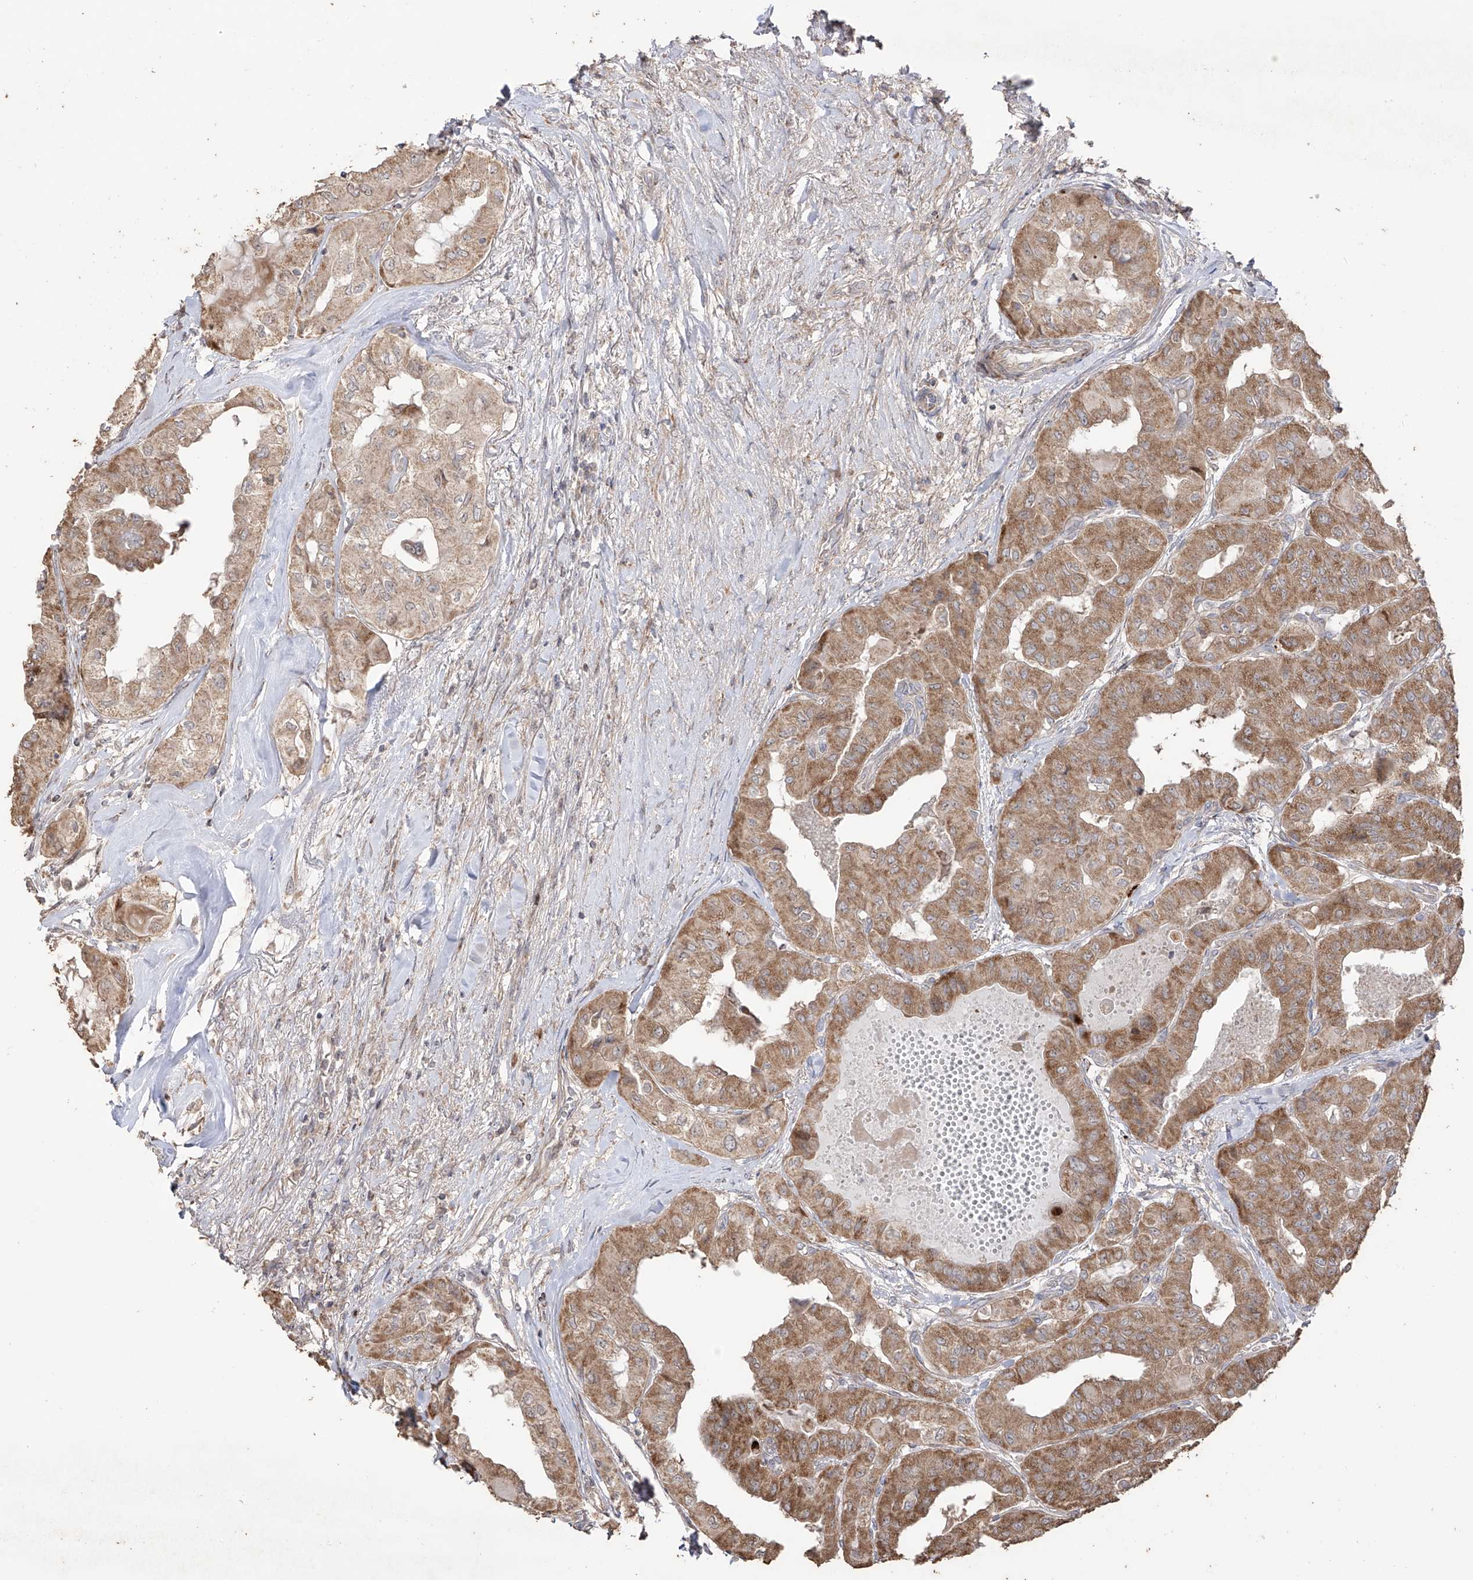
{"staining": {"intensity": "moderate", "quantity": ">75%", "location": "cytoplasmic/membranous"}, "tissue": "thyroid cancer", "cell_type": "Tumor cells", "image_type": "cancer", "snomed": [{"axis": "morphology", "description": "Papillary adenocarcinoma, NOS"}, {"axis": "topography", "description": "Thyroid gland"}], "caption": "Protein analysis of thyroid cancer (papillary adenocarcinoma) tissue displays moderate cytoplasmic/membranous expression in about >75% of tumor cells. Ihc stains the protein of interest in brown and the nuclei are stained blue.", "gene": "YKT6", "patient": {"sex": "female", "age": 59}}